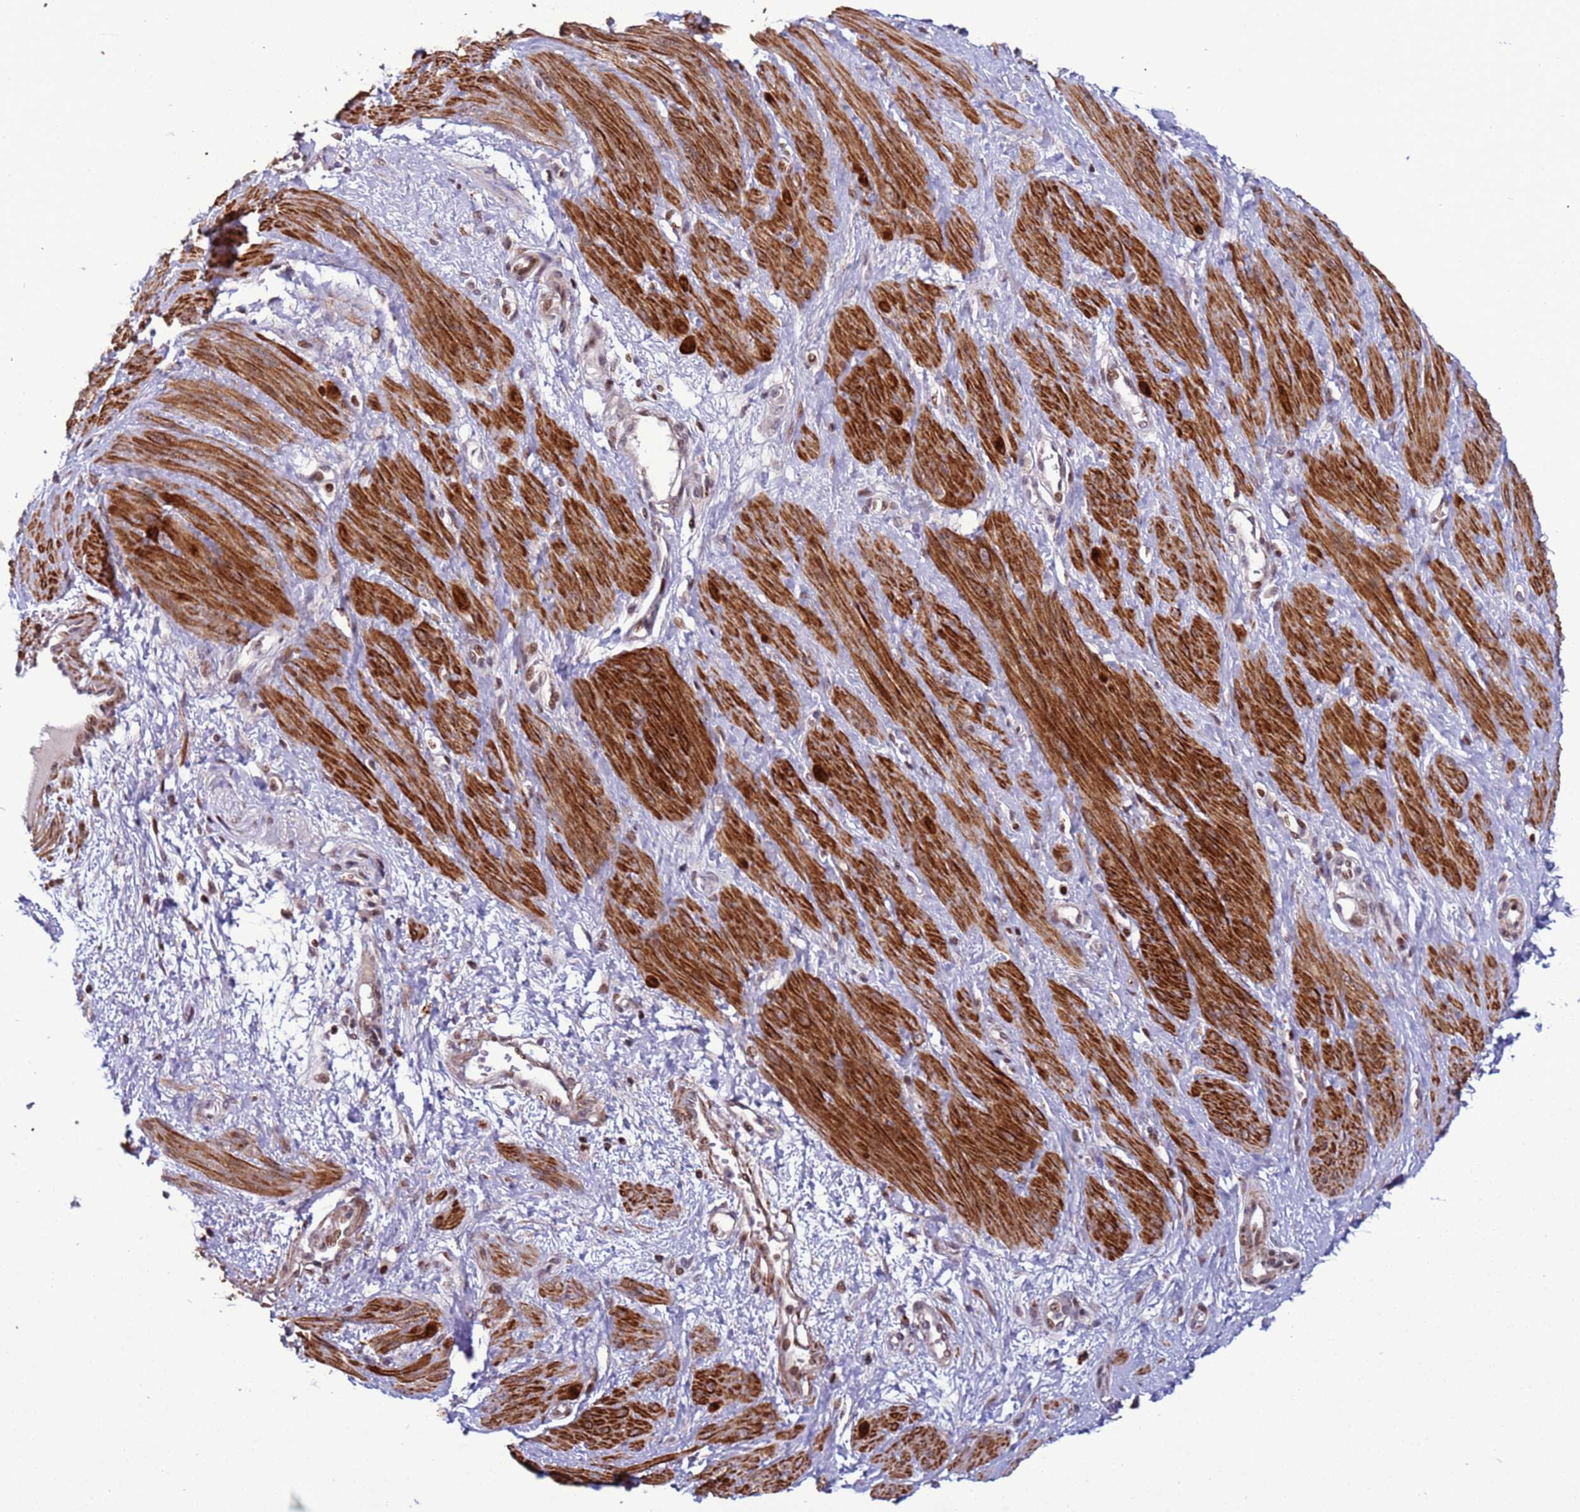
{"staining": {"intensity": "strong", "quantity": "25%-75%", "location": "cytoplasmic/membranous"}, "tissue": "smooth muscle", "cell_type": "Smooth muscle cells", "image_type": "normal", "snomed": [{"axis": "morphology", "description": "Normal tissue, NOS"}, {"axis": "topography", "description": "Smooth muscle"}, {"axis": "topography", "description": "Uterus"}], "caption": "The immunohistochemical stain labels strong cytoplasmic/membranous positivity in smooth muscle cells of normal smooth muscle.", "gene": "HGH1", "patient": {"sex": "female", "age": 39}}